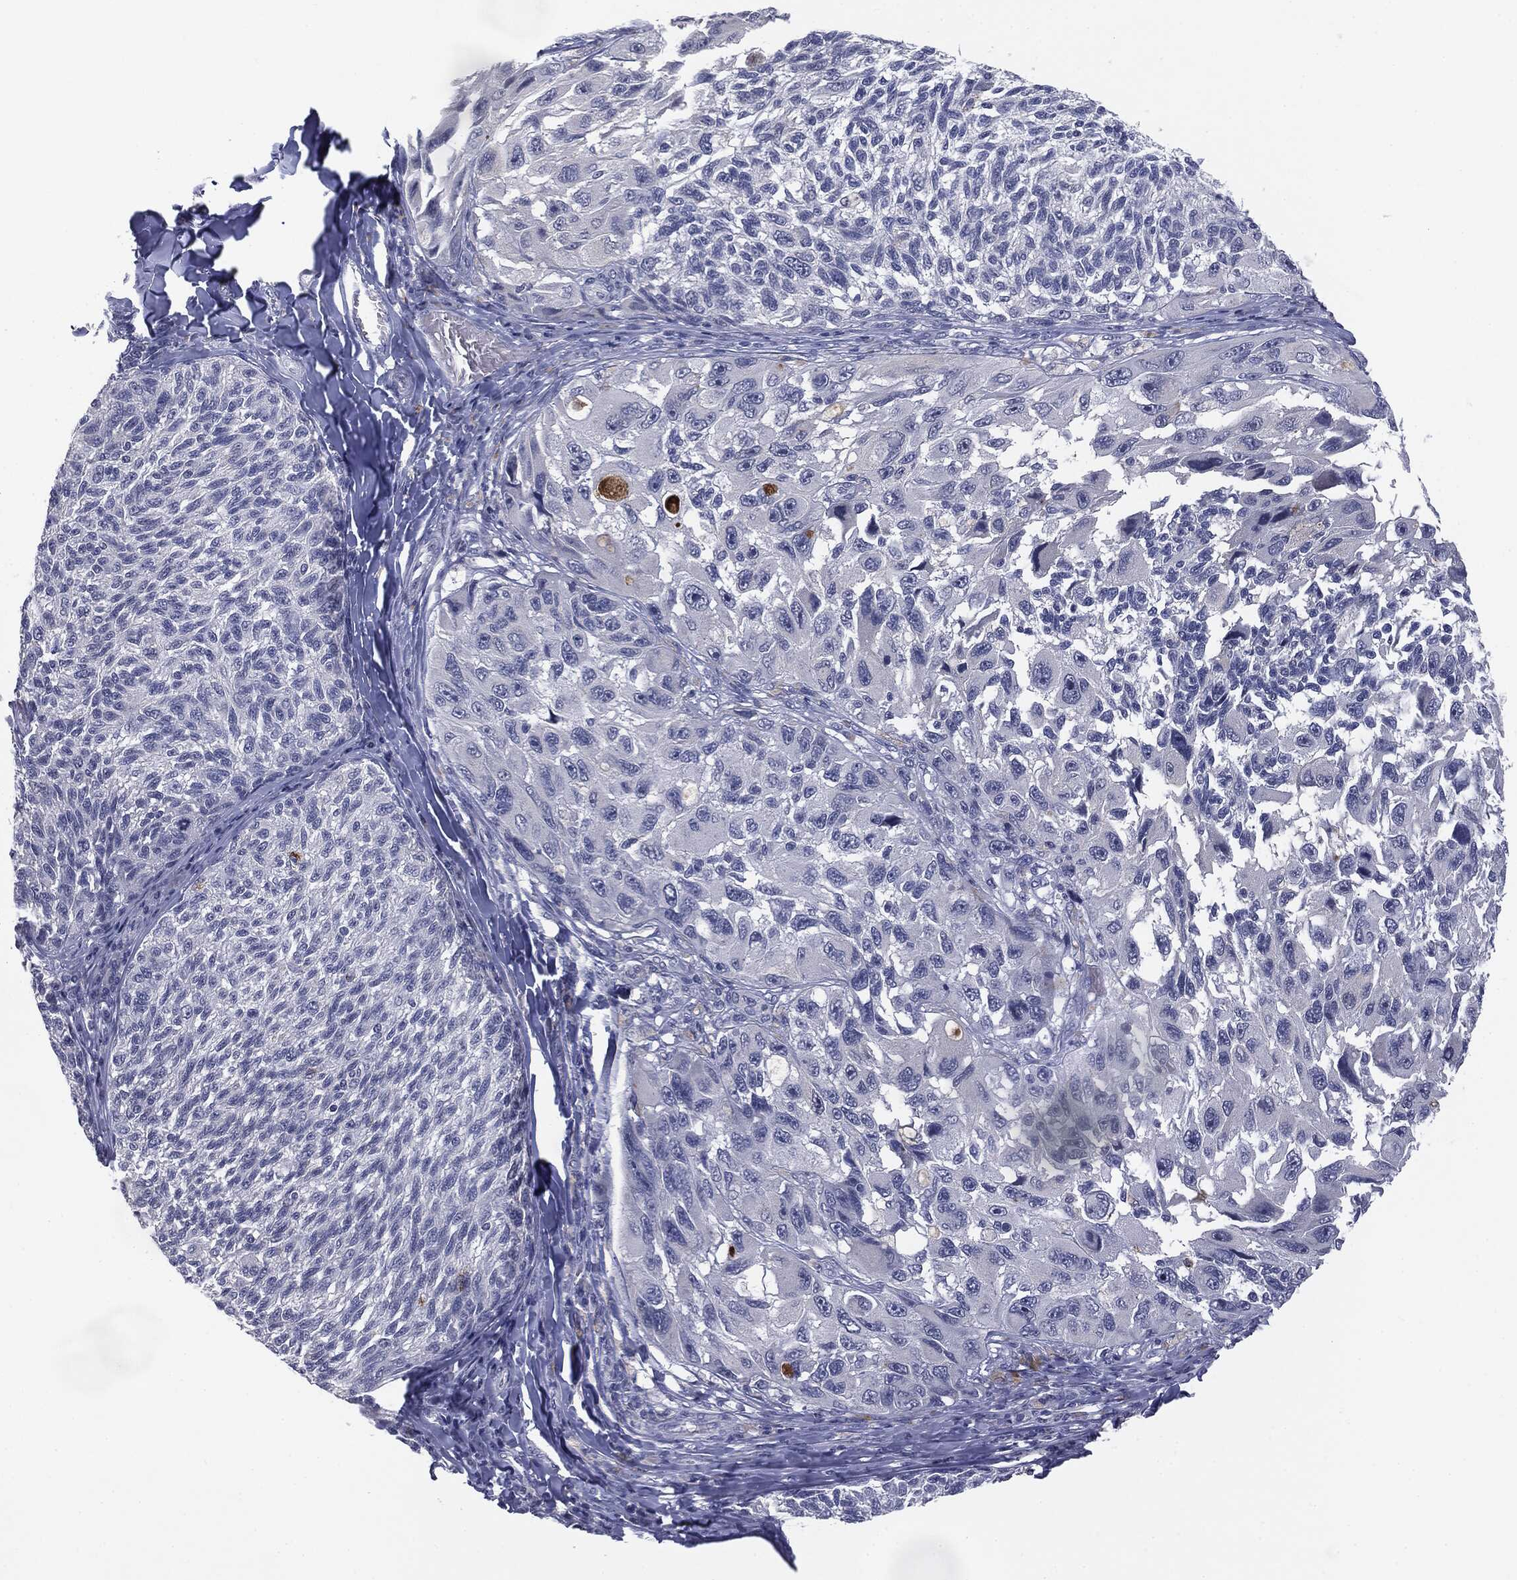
{"staining": {"intensity": "negative", "quantity": "none", "location": "none"}, "tissue": "melanoma", "cell_type": "Tumor cells", "image_type": "cancer", "snomed": [{"axis": "morphology", "description": "Malignant melanoma, NOS"}, {"axis": "topography", "description": "Skin"}], "caption": "Micrograph shows no significant protein expression in tumor cells of malignant melanoma.", "gene": "MUC1", "patient": {"sex": "female", "age": 73}}